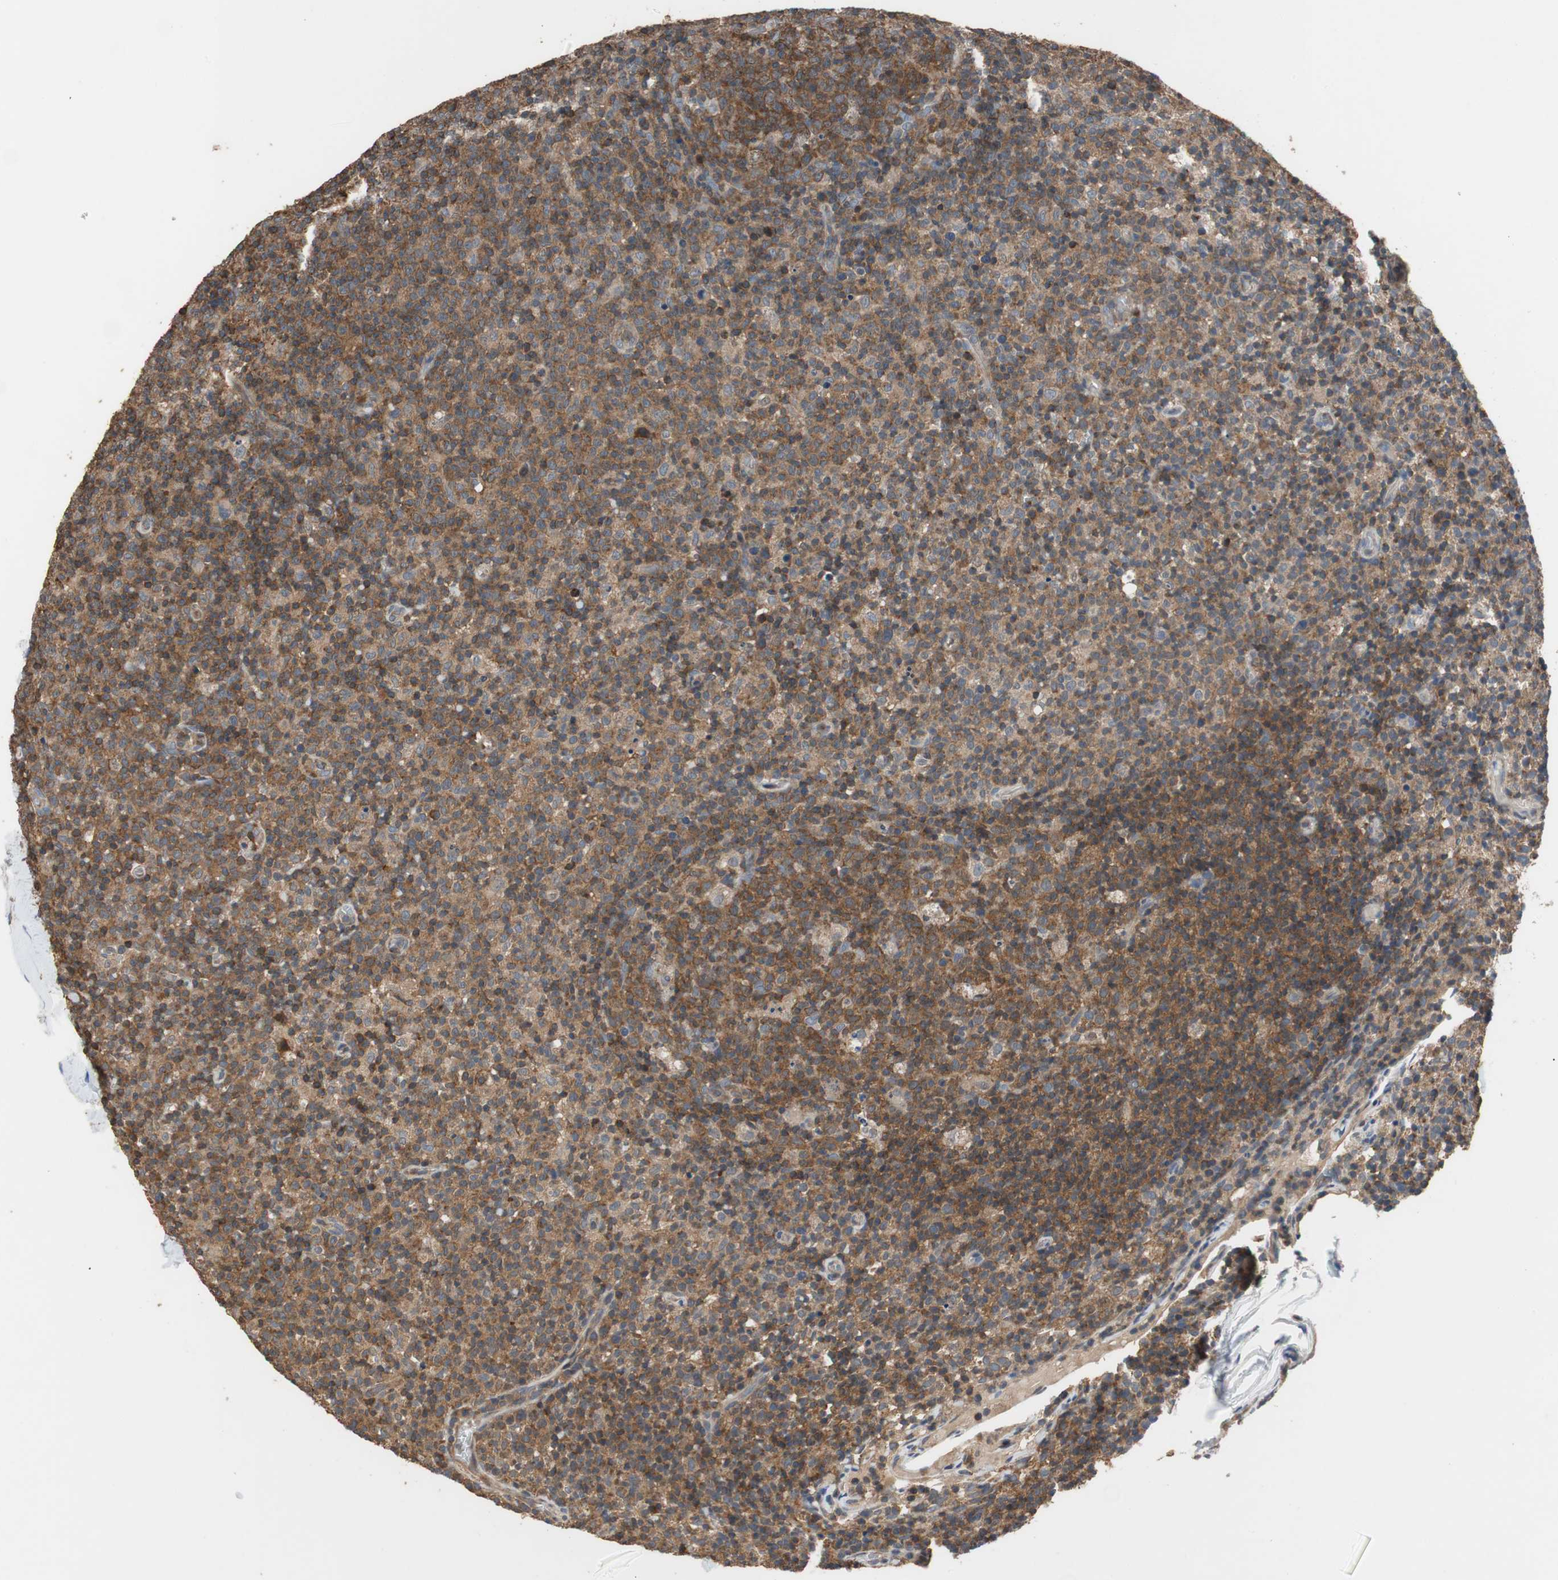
{"staining": {"intensity": "strong", "quantity": ">75%", "location": "cytoplasmic/membranous"}, "tissue": "lymph node", "cell_type": "Germinal center cells", "image_type": "normal", "snomed": [{"axis": "morphology", "description": "Normal tissue, NOS"}, {"axis": "morphology", "description": "Inflammation, NOS"}, {"axis": "topography", "description": "Lymph node"}], "caption": "Lymph node stained with a protein marker reveals strong staining in germinal center cells.", "gene": "MAP4K2", "patient": {"sex": "male", "age": 55}}